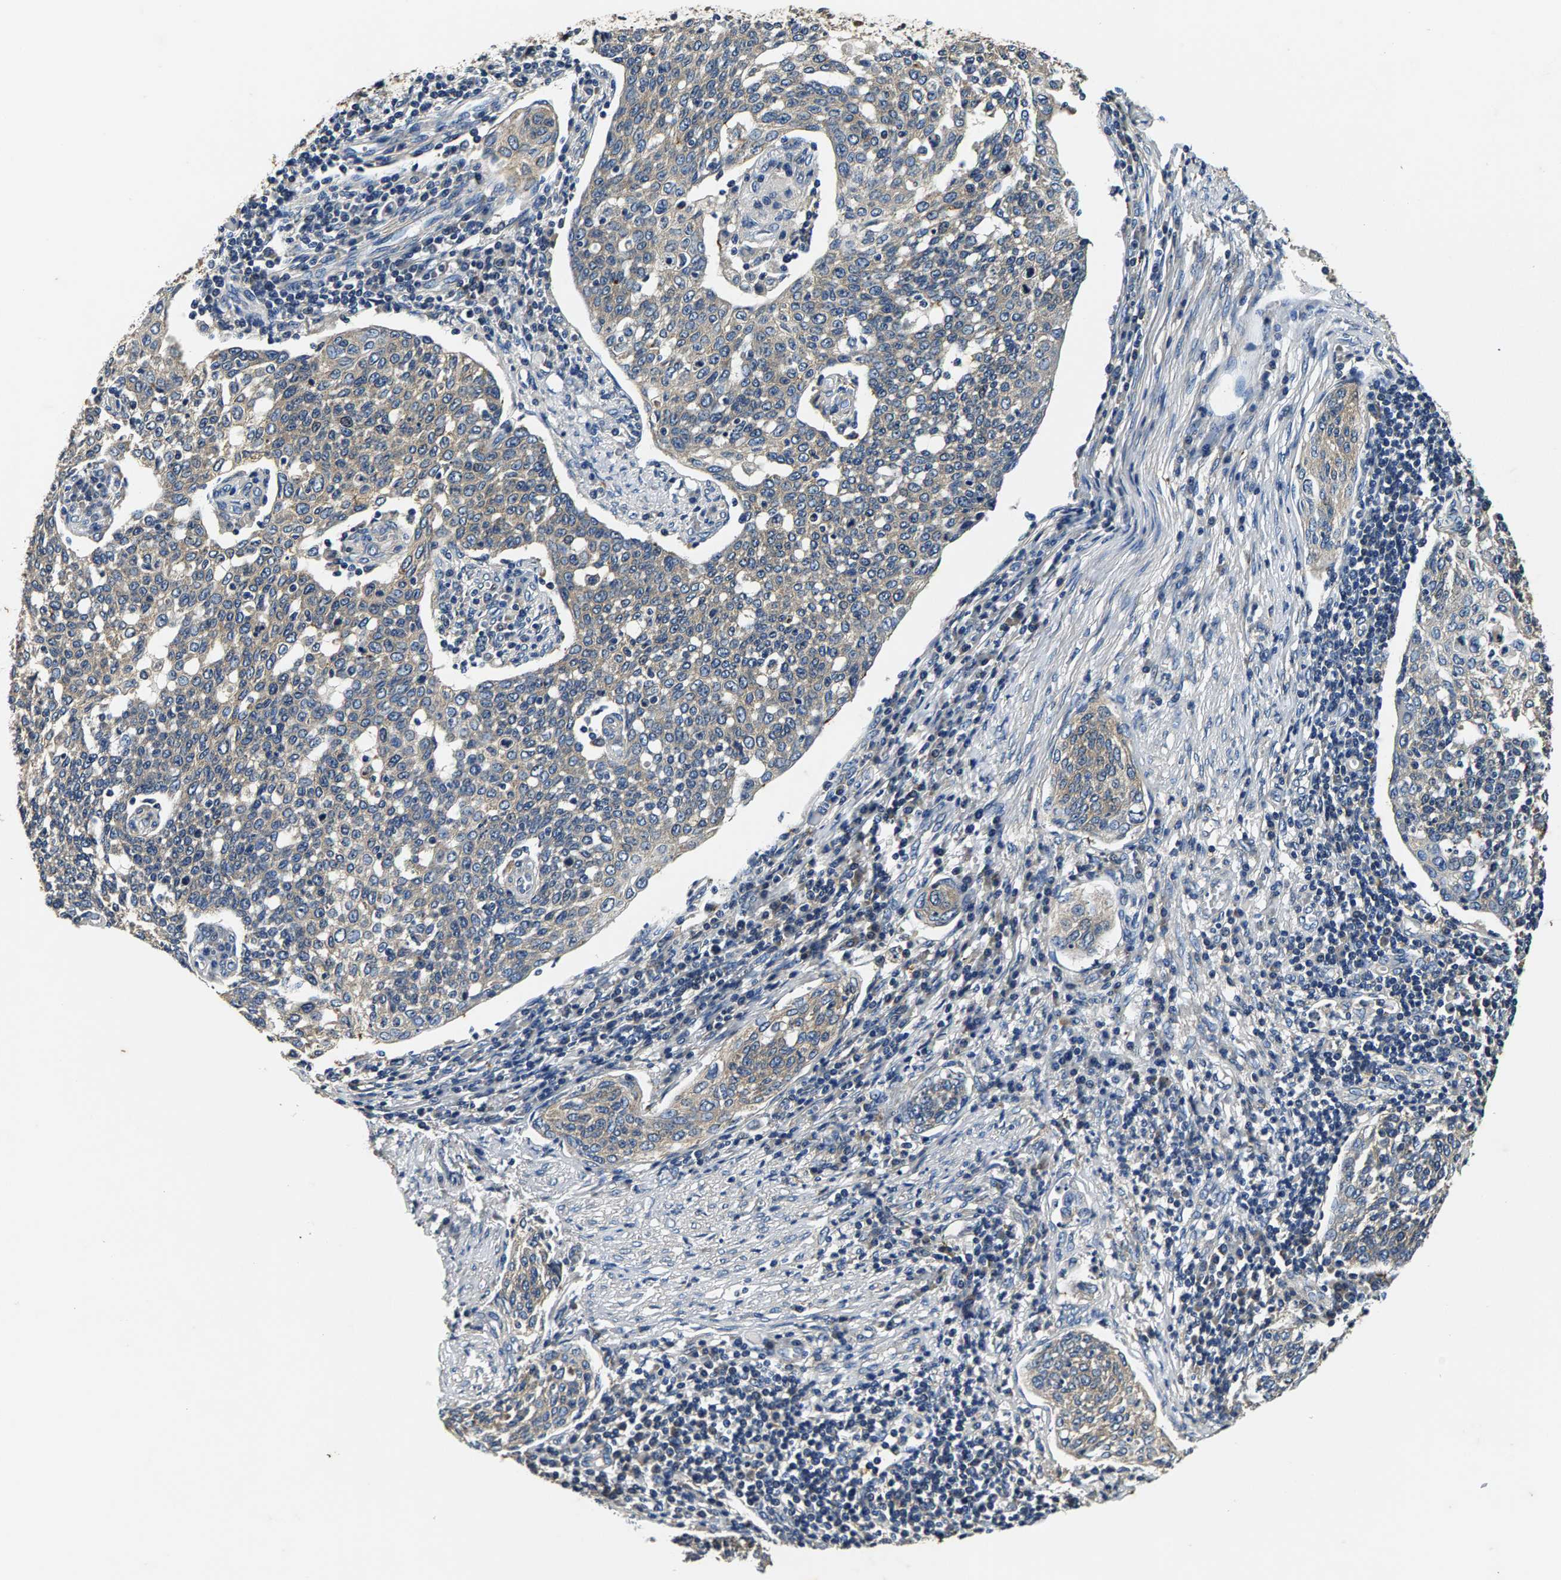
{"staining": {"intensity": "negative", "quantity": "none", "location": "none"}, "tissue": "cervical cancer", "cell_type": "Tumor cells", "image_type": "cancer", "snomed": [{"axis": "morphology", "description": "Squamous cell carcinoma, NOS"}, {"axis": "topography", "description": "Cervix"}], "caption": "Protein analysis of cervical squamous cell carcinoma exhibits no significant expression in tumor cells.", "gene": "PI4KB", "patient": {"sex": "female", "age": 34}}